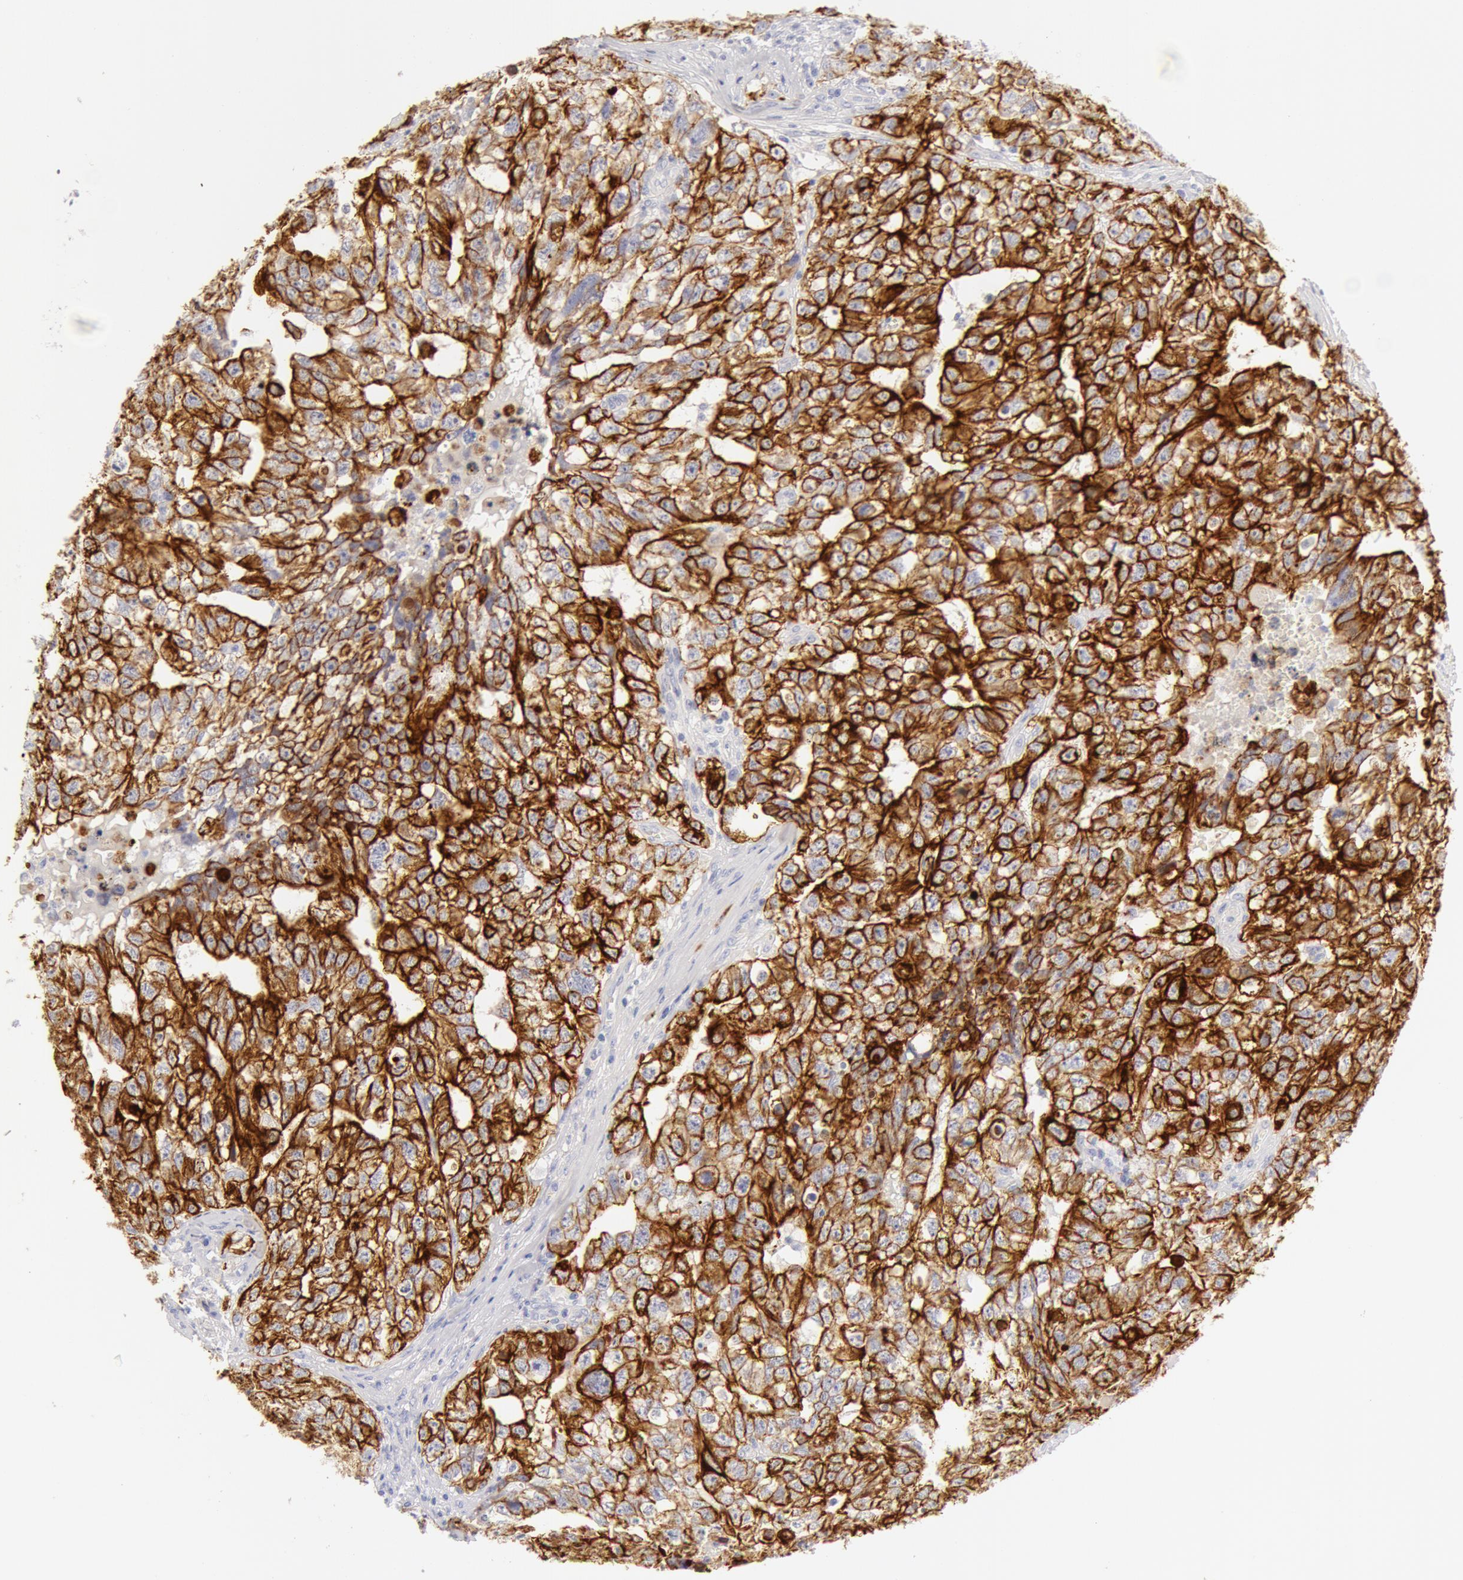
{"staining": {"intensity": "moderate", "quantity": ">75%", "location": "cytoplasmic/membranous"}, "tissue": "testis cancer", "cell_type": "Tumor cells", "image_type": "cancer", "snomed": [{"axis": "morphology", "description": "Carcinoma, Embryonal, NOS"}, {"axis": "topography", "description": "Testis"}], "caption": "Embryonal carcinoma (testis) stained for a protein (brown) displays moderate cytoplasmic/membranous positive positivity in about >75% of tumor cells.", "gene": "KRT8", "patient": {"sex": "male", "age": 31}}